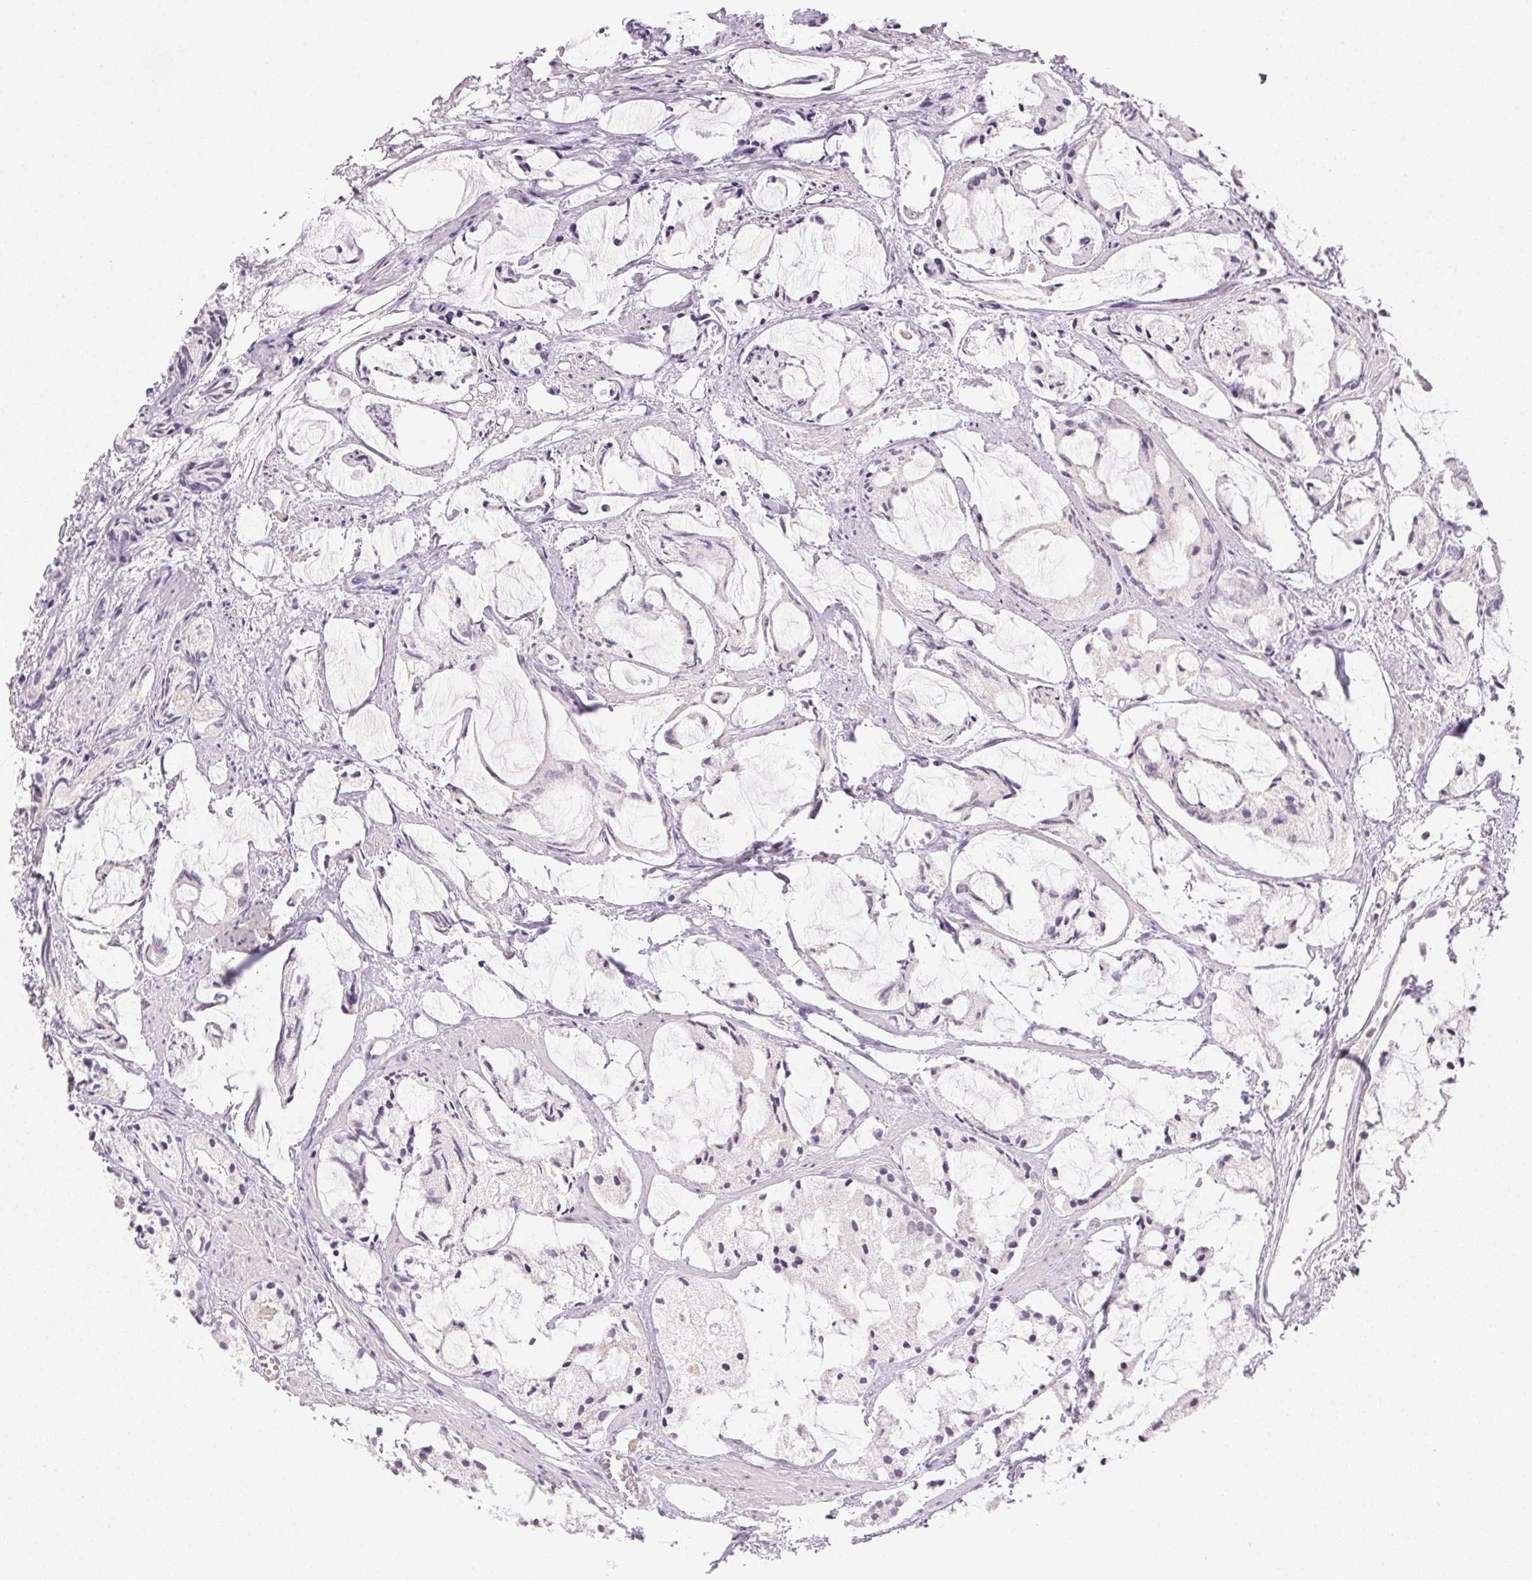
{"staining": {"intensity": "negative", "quantity": "none", "location": "none"}, "tissue": "prostate cancer", "cell_type": "Tumor cells", "image_type": "cancer", "snomed": [{"axis": "morphology", "description": "Adenocarcinoma, High grade"}, {"axis": "topography", "description": "Prostate"}], "caption": "An immunohistochemistry photomicrograph of high-grade adenocarcinoma (prostate) is shown. There is no staining in tumor cells of high-grade adenocarcinoma (prostate). (DAB immunohistochemistry (IHC), high magnification).", "gene": "CYP11B1", "patient": {"sex": "male", "age": 85}}